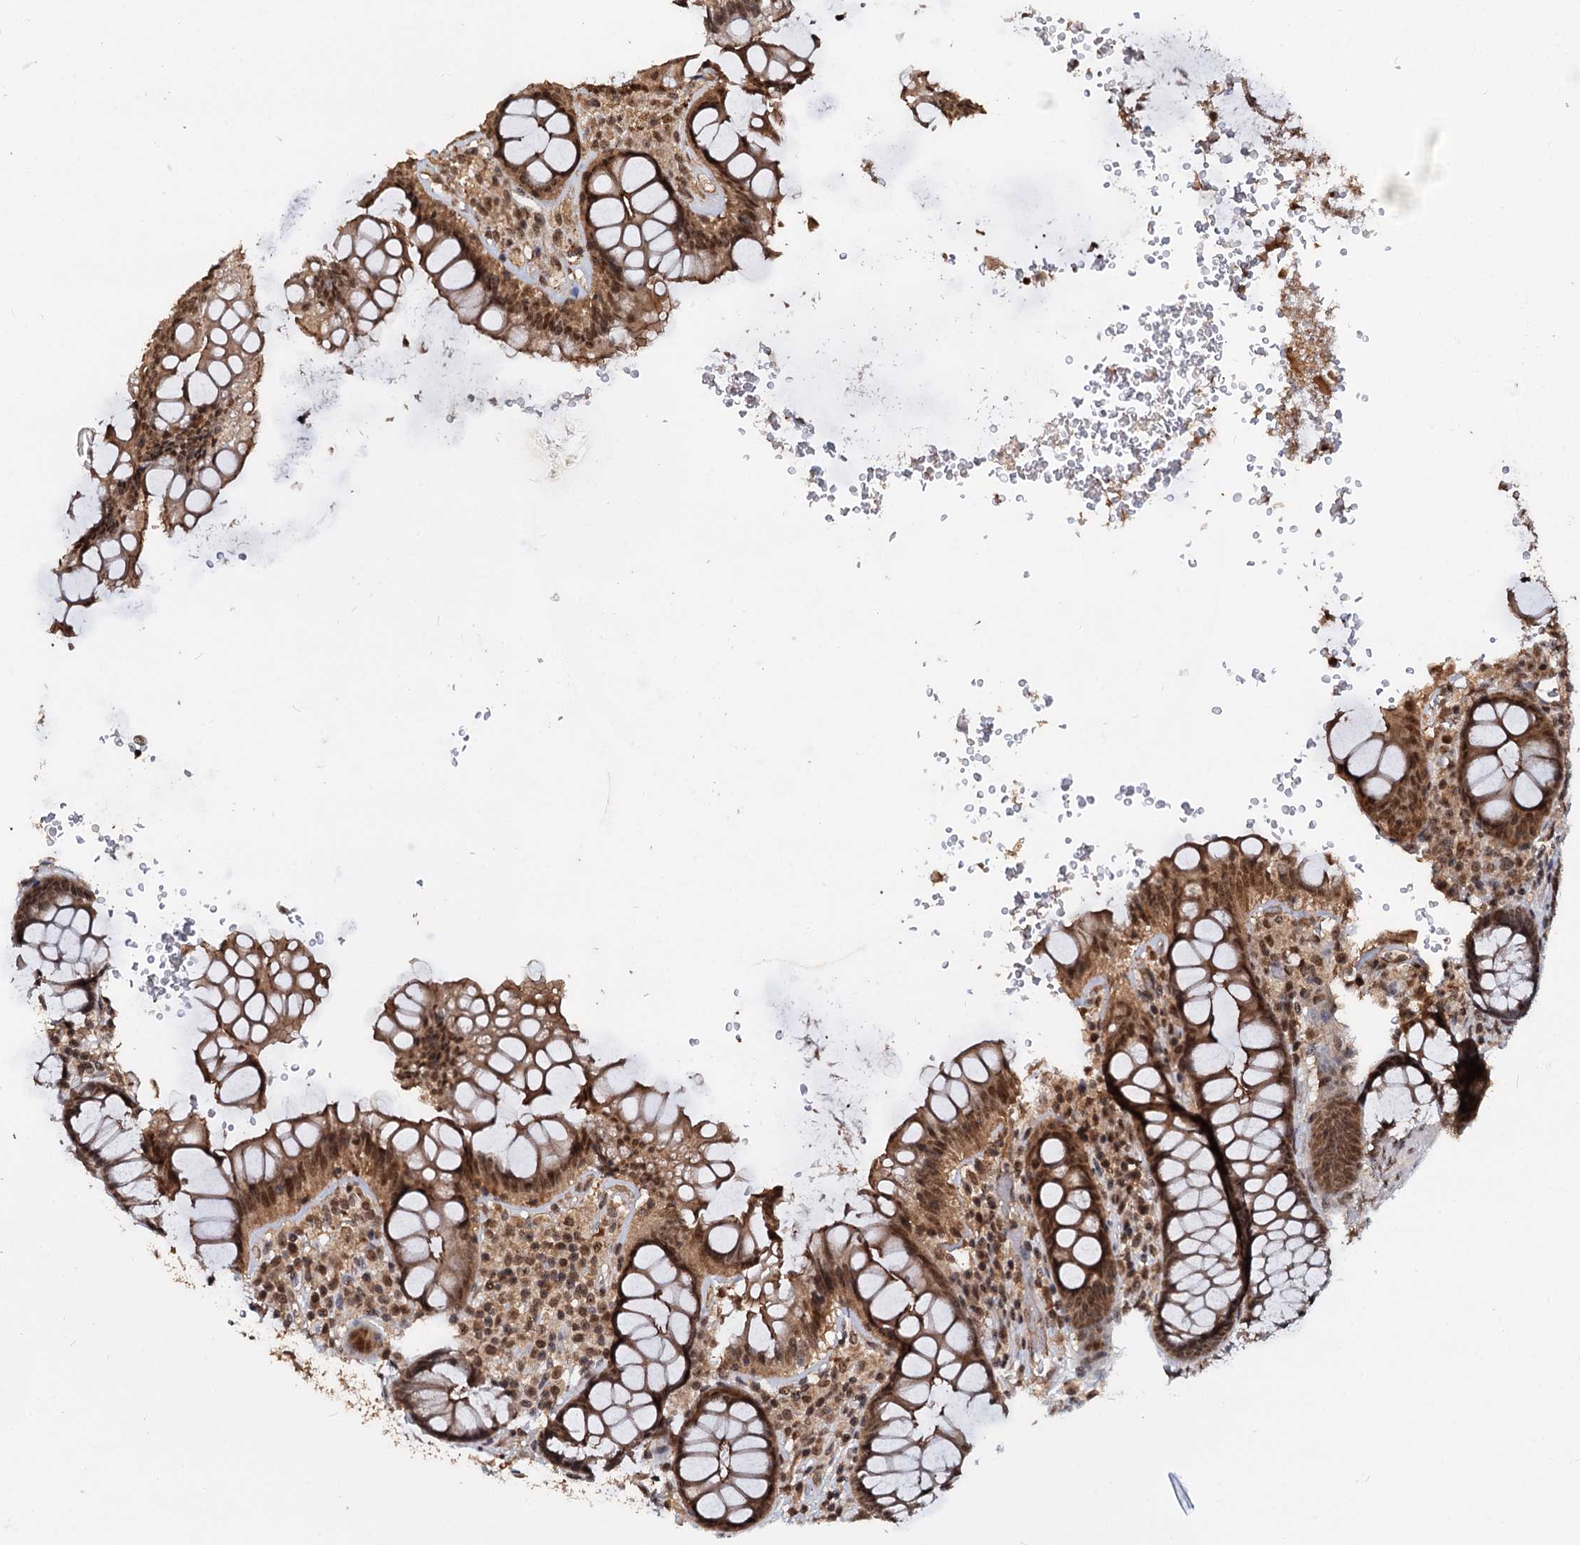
{"staining": {"intensity": "moderate", "quantity": ">75%", "location": "cytoplasmic/membranous,nuclear"}, "tissue": "rectum", "cell_type": "Glandular cells", "image_type": "normal", "snomed": [{"axis": "morphology", "description": "Normal tissue, NOS"}, {"axis": "topography", "description": "Rectum"}], "caption": "Glandular cells demonstrate moderate cytoplasmic/membranous,nuclear expression in approximately >75% of cells in normal rectum. (Brightfield microscopy of DAB IHC at high magnification).", "gene": "FAM216B", "patient": {"sex": "male", "age": 83}}